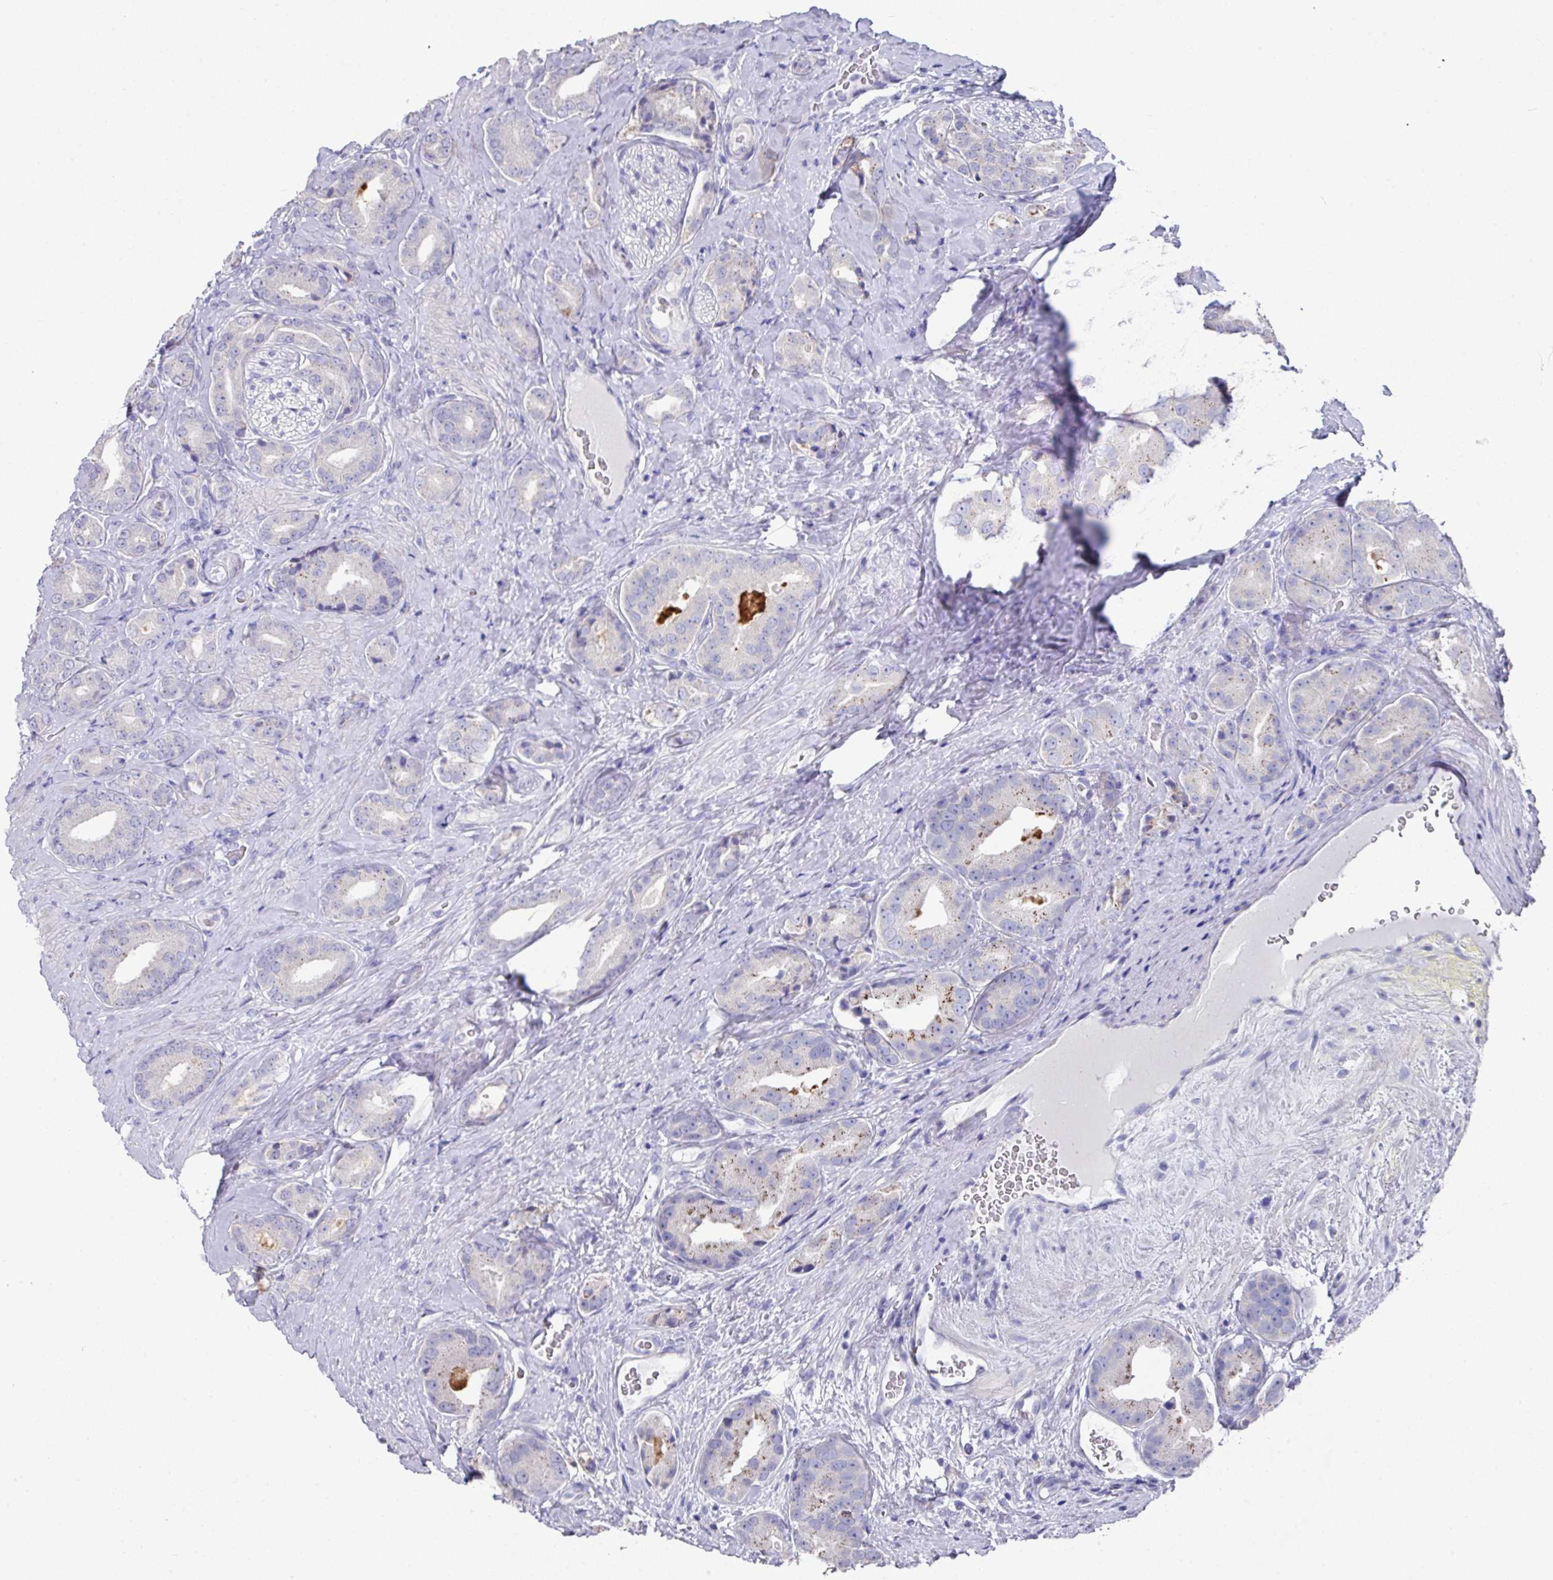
{"staining": {"intensity": "moderate", "quantity": "<25%", "location": "cytoplasmic/membranous"}, "tissue": "prostate cancer", "cell_type": "Tumor cells", "image_type": "cancer", "snomed": [{"axis": "morphology", "description": "Adenocarcinoma, High grade"}, {"axis": "topography", "description": "Prostate"}], "caption": "Prostate adenocarcinoma (high-grade) tissue shows moderate cytoplasmic/membranous expression in approximately <25% of tumor cells", "gene": "DAZL", "patient": {"sex": "male", "age": 63}}